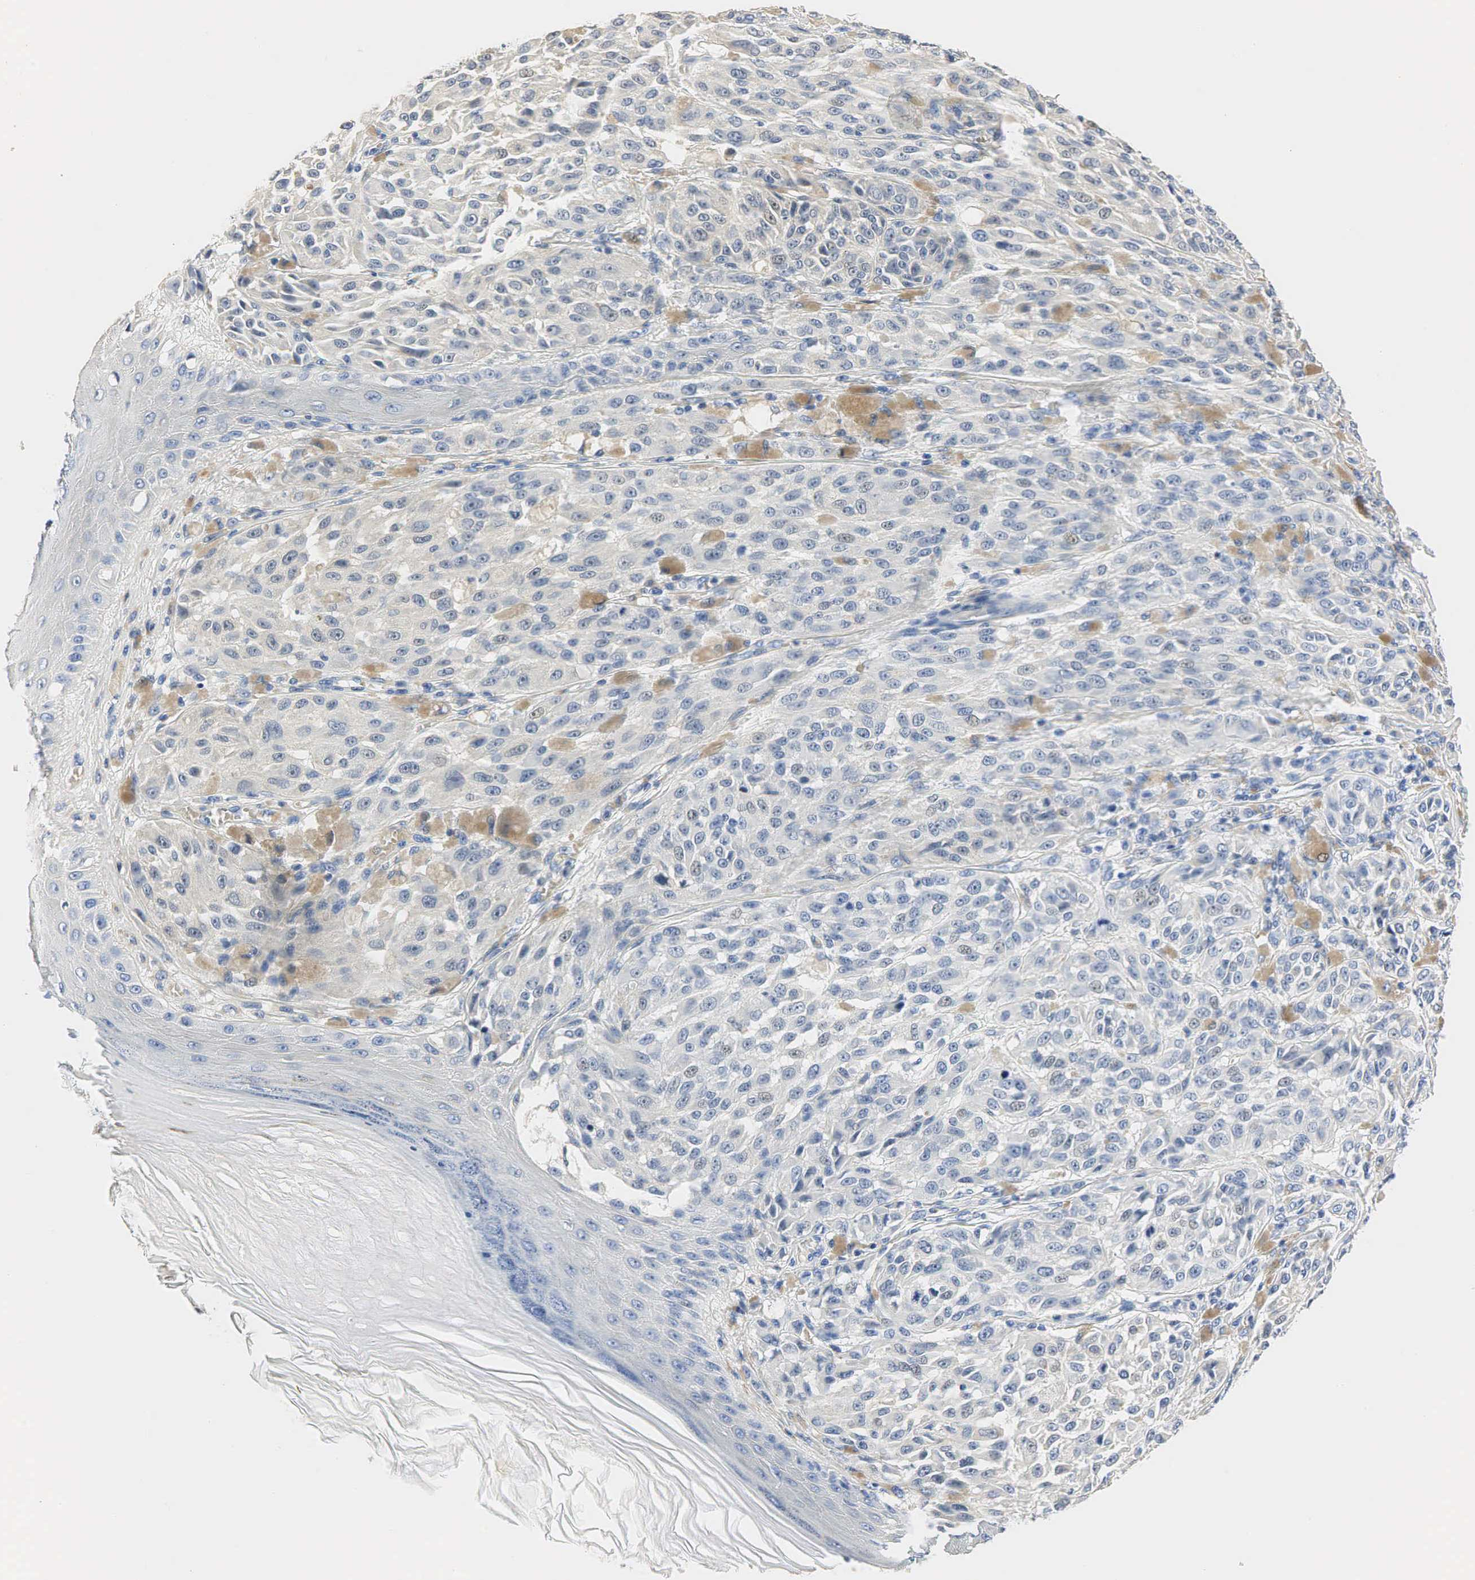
{"staining": {"intensity": "negative", "quantity": "none", "location": "none"}, "tissue": "melanoma", "cell_type": "Tumor cells", "image_type": "cancer", "snomed": [{"axis": "morphology", "description": "Malignant melanoma, NOS"}, {"axis": "topography", "description": "Skin"}], "caption": "Melanoma was stained to show a protein in brown. There is no significant expression in tumor cells.", "gene": "SST", "patient": {"sex": "male", "age": 44}}